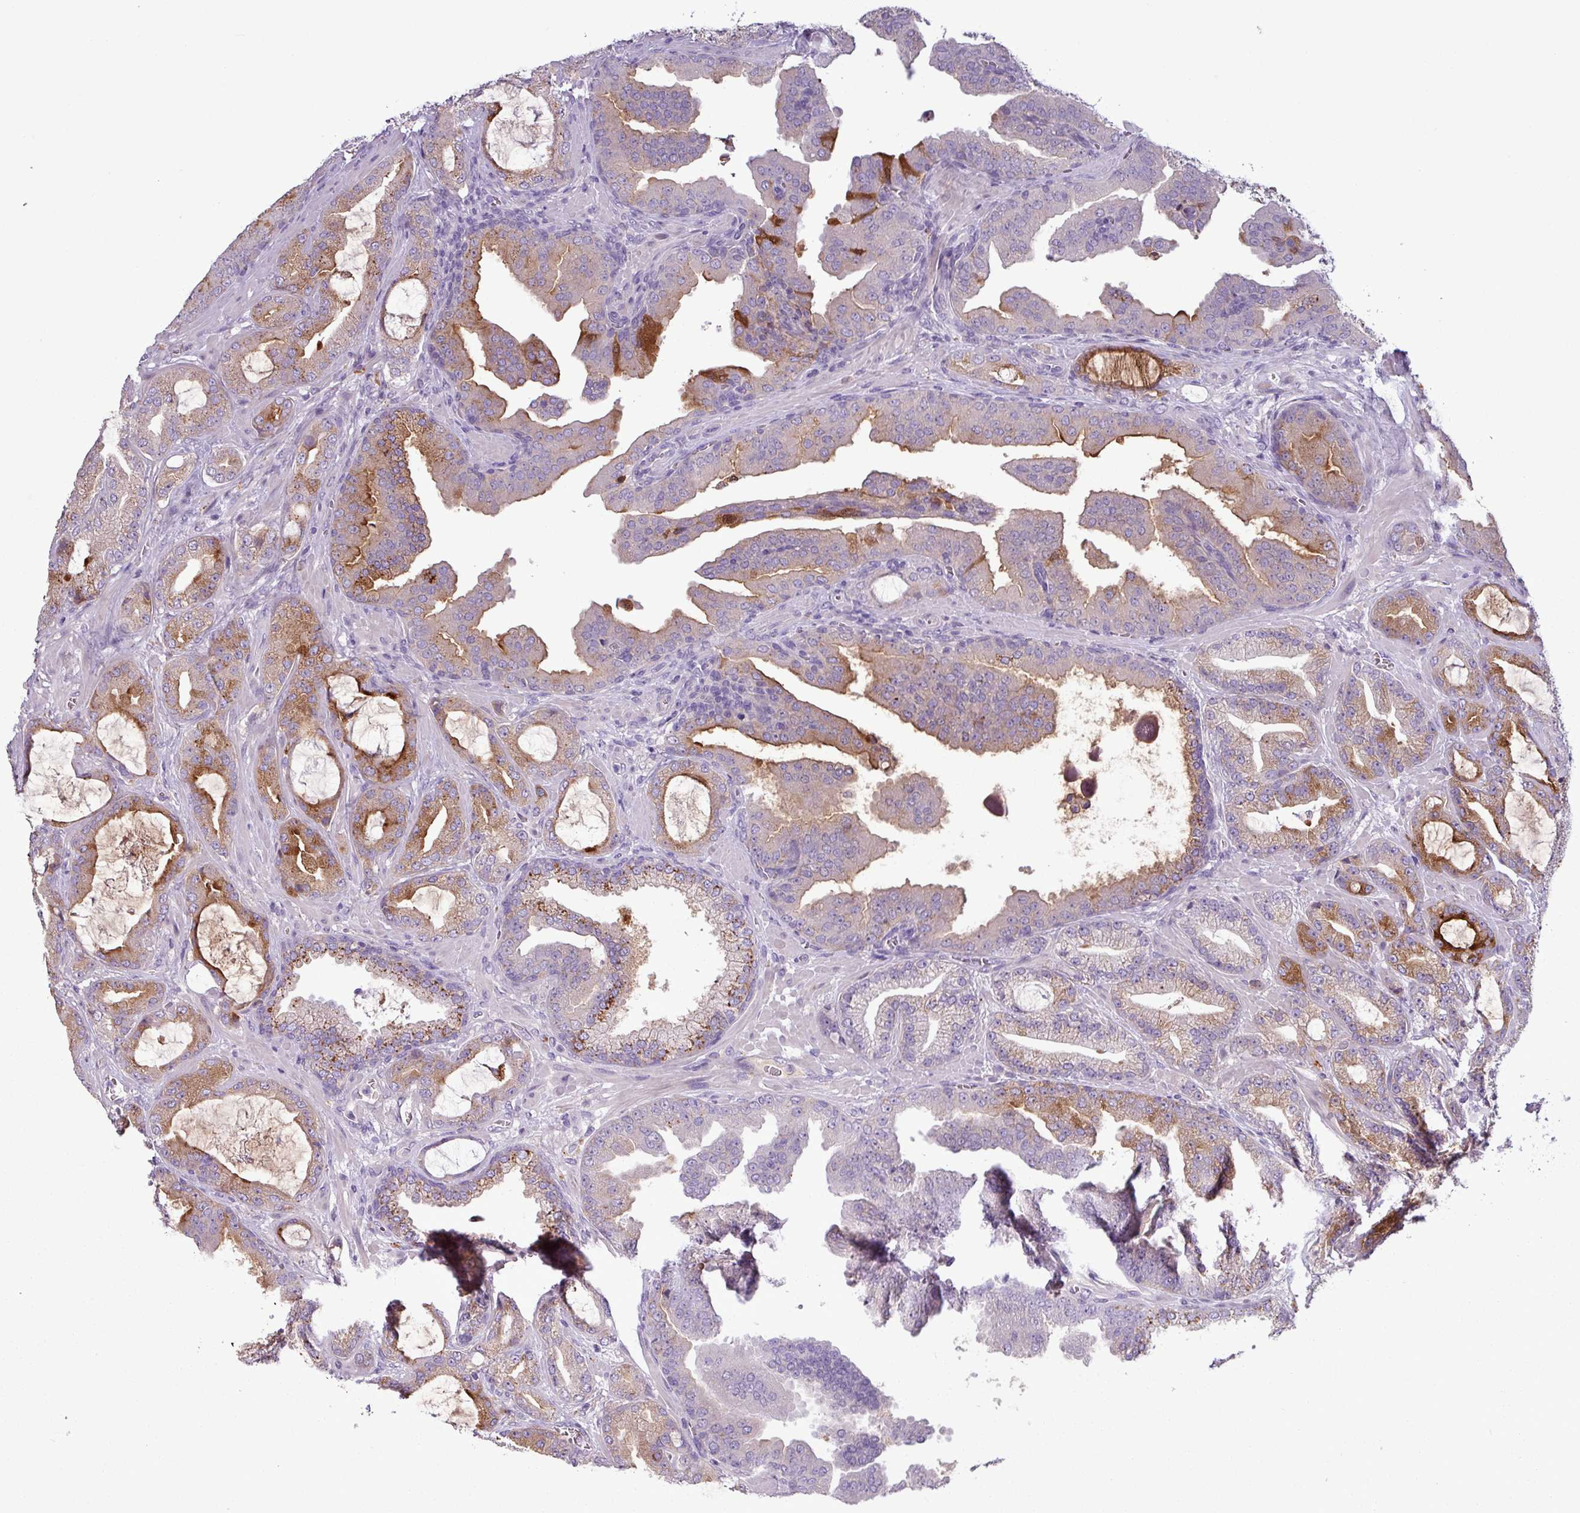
{"staining": {"intensity": "moderate", "quantity": ">75%", "location": "cytoplasmic/membranous"}, "tissue": "prostate cancer", "cell_type": "Tumor cells", "image_type": "cancer", "snomed": [{"axis": "morphology", "description": "Adenocarcinoma, High grade"}, {"axis": "topography", "description": "Prostate"}], "caption": "Immunohistochemical staining of prostate cancer reveals moderate cytoplasmic/membranous protein positivity in about >75% of tumor cells.", "gene": "C4B", "patient": {"sex": "male", "age": 68}}